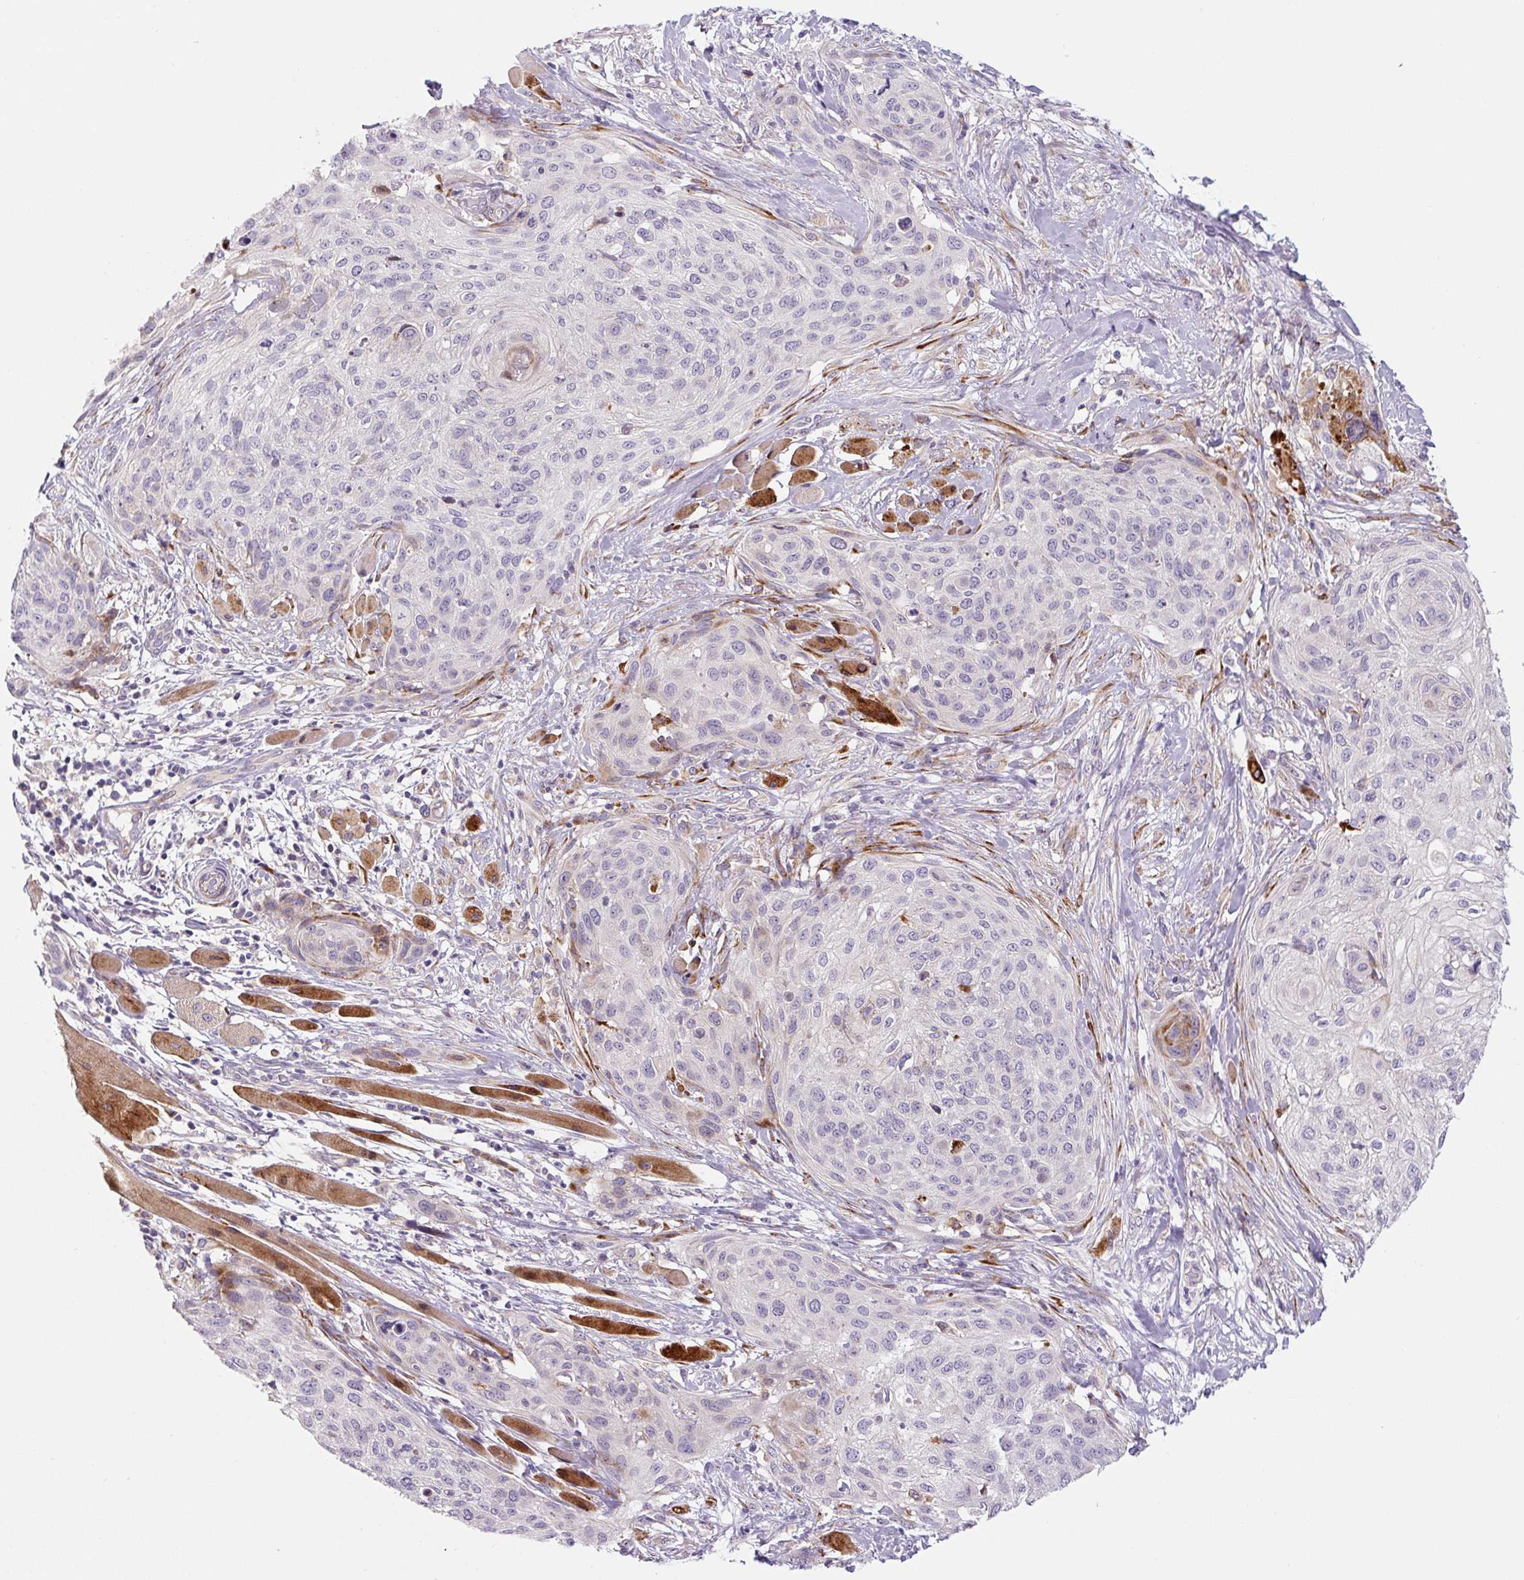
{"staining": {"intensity": "negative", "quantity": "none", "location": "none"}, "tissue": "skin cancer", "cell_type": "Tumor cells", "image_type": "cancer", "snomed": [{"axis": "morphology", "description": "Squamous cell carcinoma, NOS"}, {"axis": "topography", "description": "Skin"}], "caption": "There is no significant expression in tumor cells of skin squamous cell carcinoma.", "gene": "DISP3", "patient": {"sex": "female", "age": 87}}